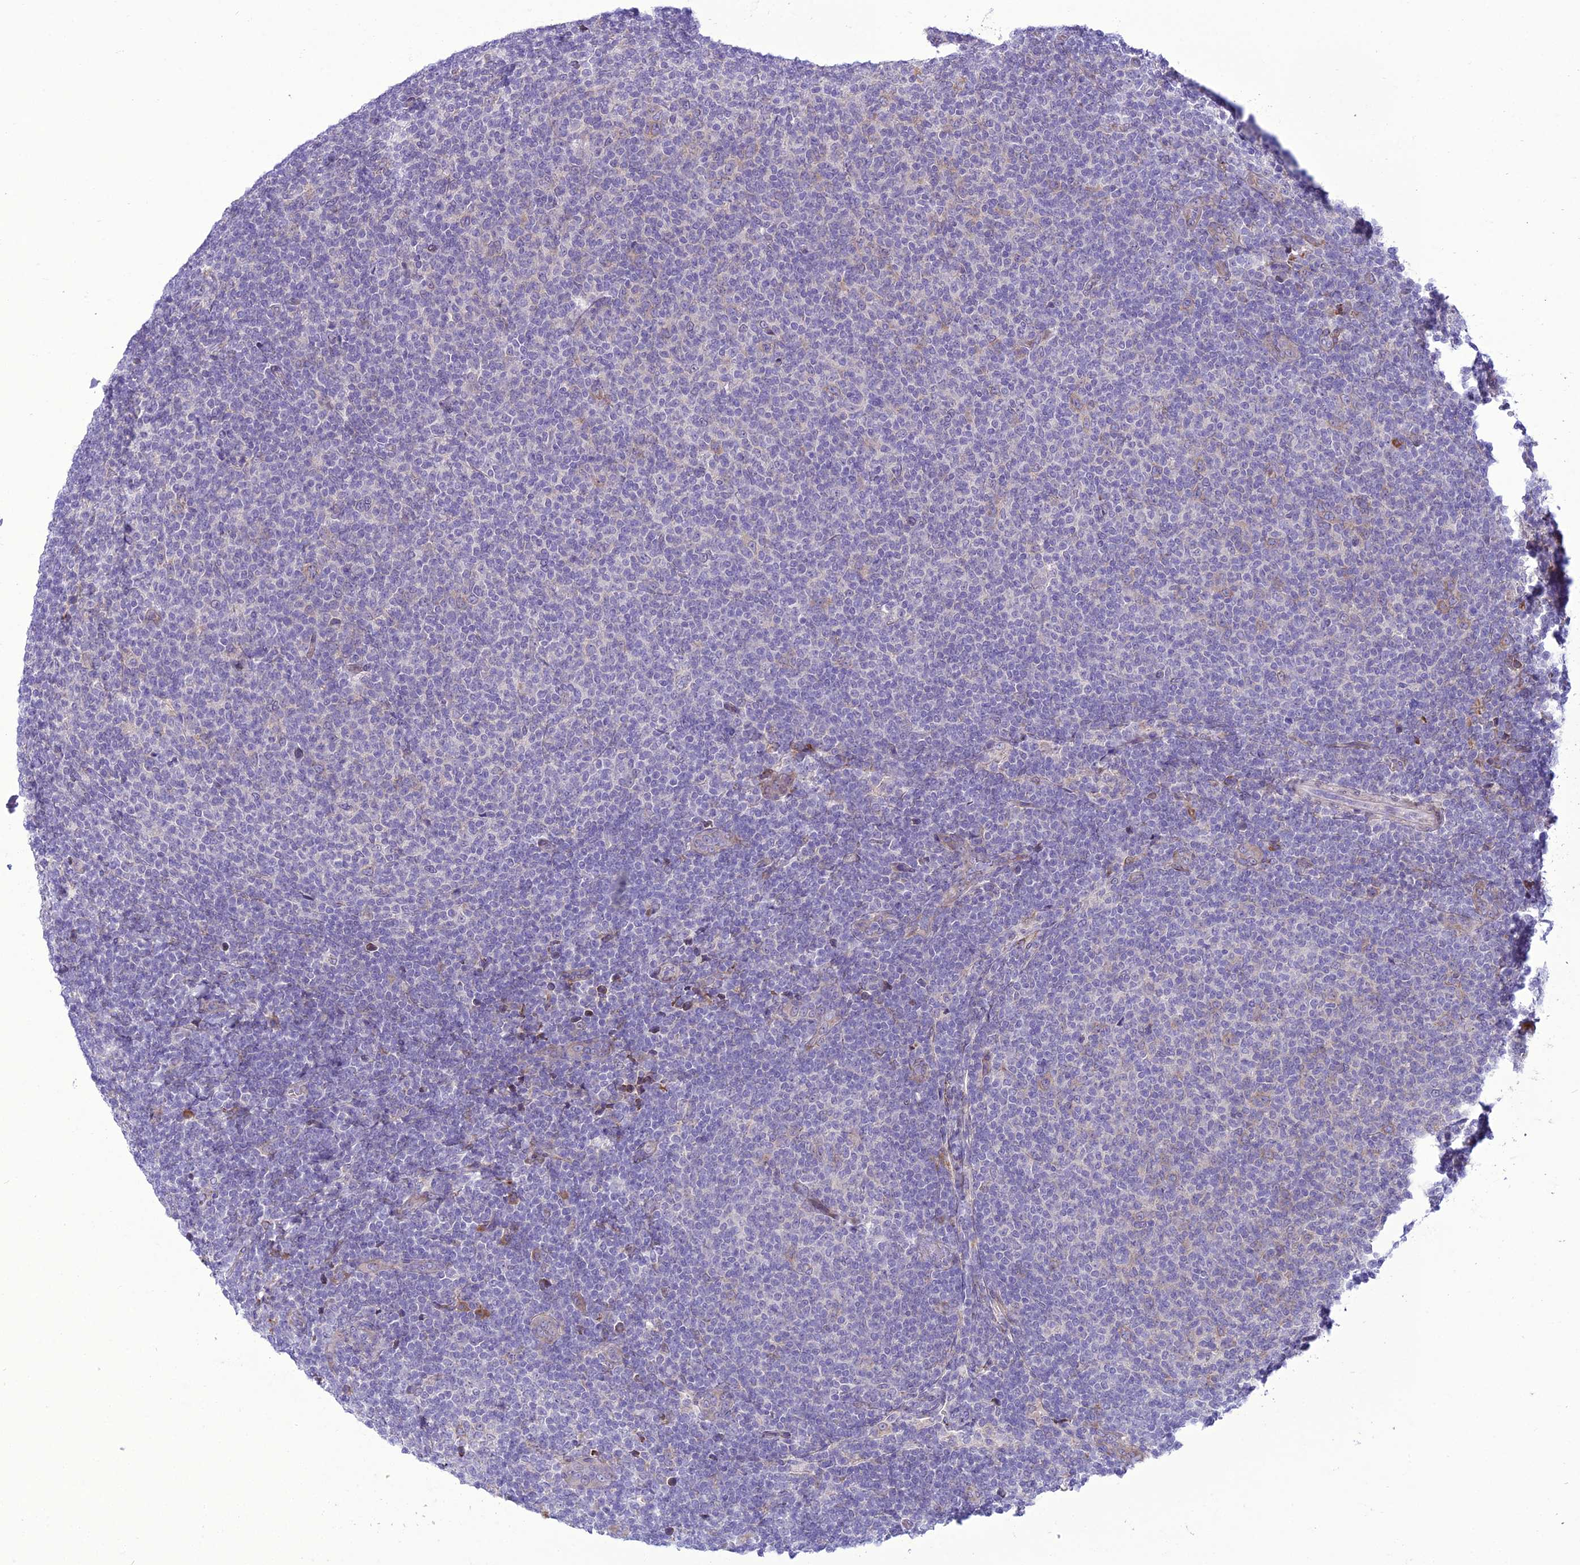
{"staining": {"intensity": "negative", "quantity": "none", "location": "none"}, "tissue": "lymphoma", "cell_type": "Tumor cells", "image_type": "cancer", "snomed": [{"axis": "morphology", "description": "Malignant lymphoma, non-Hodgkin's type, Low grade"}, {"axis": "topography", "description": "Lymph node"}], "caption": "Immunohistochemistry (IHC) histopathology image of neoplastic tissue: lymphoma stained with DAB (3,3'-diaminobenzidine) shows no significant protein positivity in tumor cells. (DAB immunohistochemistry (IHC) visualized using brightfield microscopy, high magnification).", "gene": "NEURL2", "patient": {"sex": "male", "age": 66}}